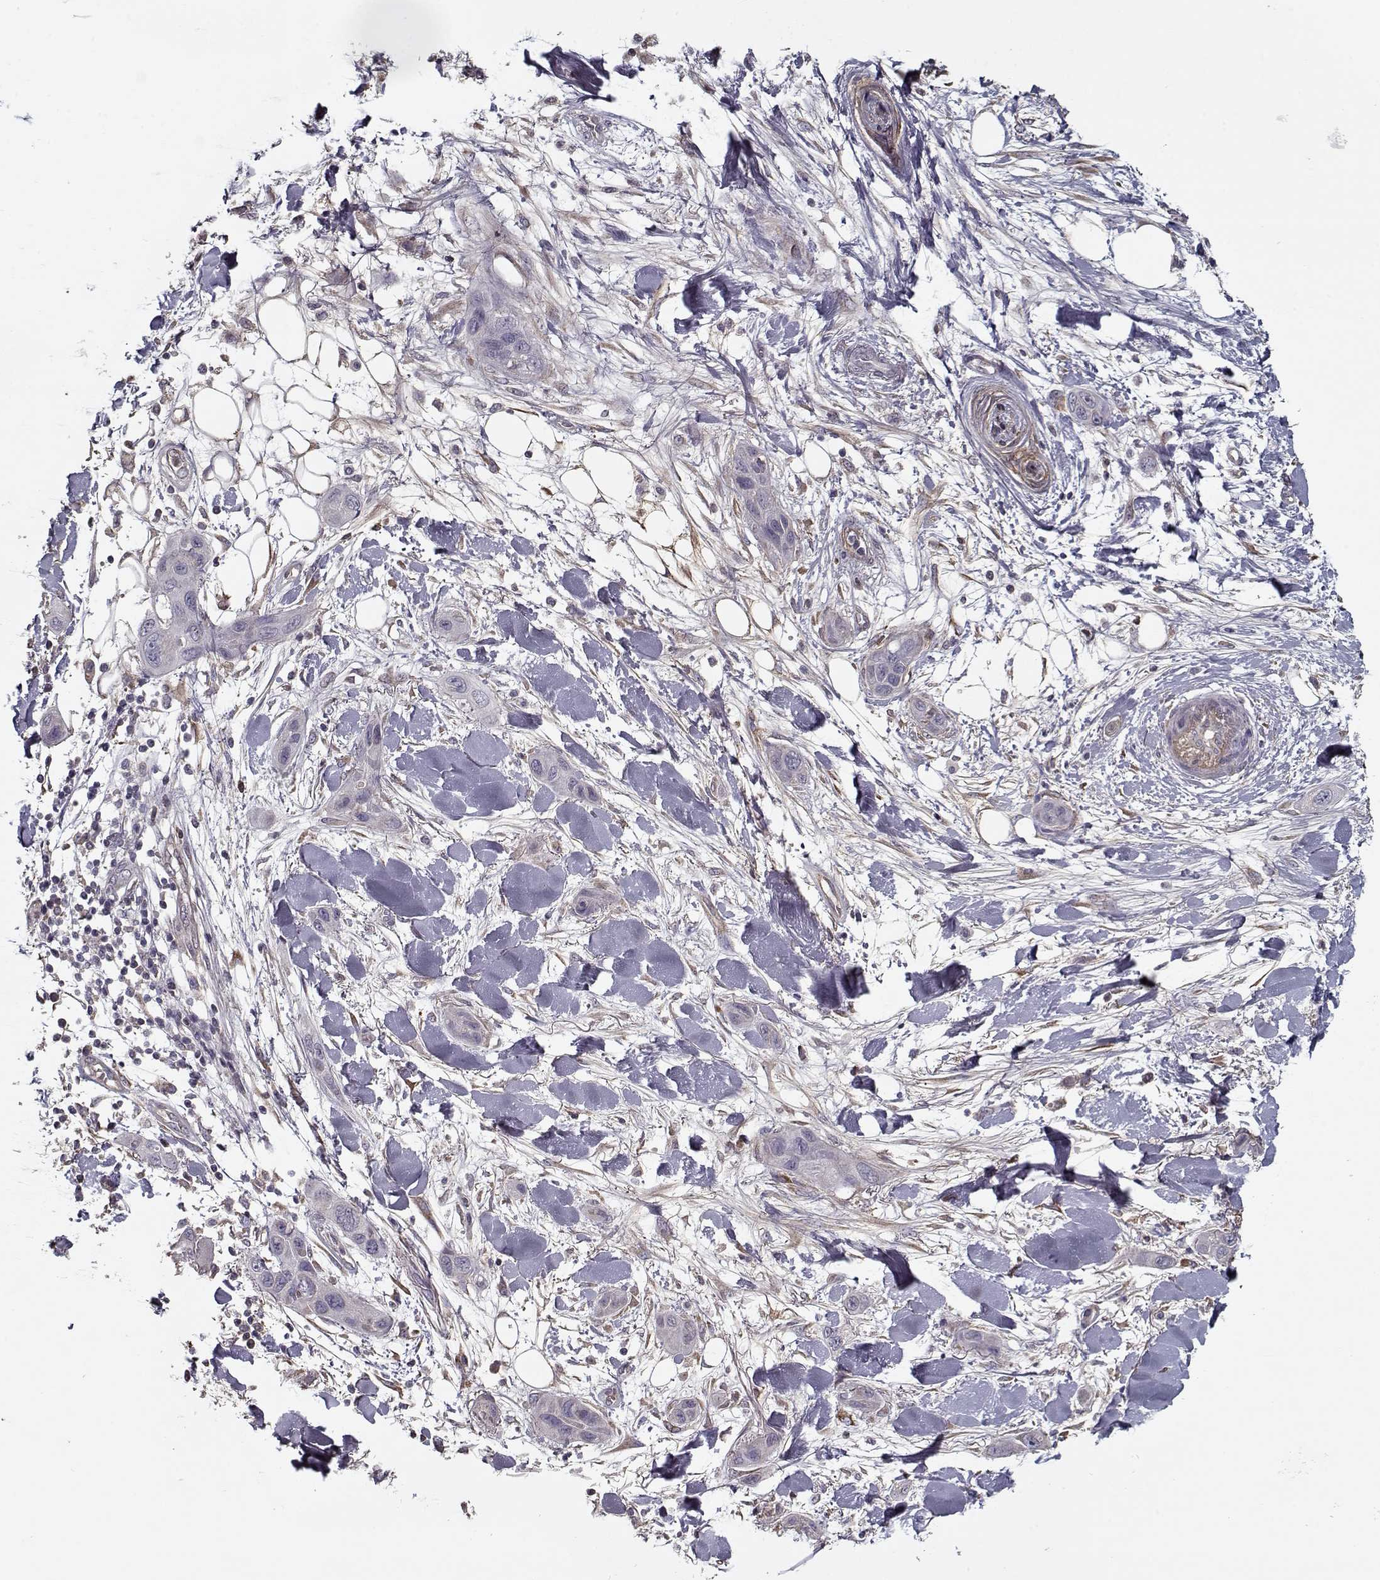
{"staining": {"intensity": "negative", "quantity": "none", "location": "none"}, "tissue": "skin cancer", "cell_type": "Tumor cells", "image_type": "cancer", "snomed": [{"axis": "morphology", "description": "Squamous cell carcinoma, NOS"}, {"axis": "topography", "description": "Skin"}], "caption": "An IHC micrograph of skin cancer is shown. There is no staining in tumor cells of skin cancer. (Stains: DAB immunohistochemistry (IHC) with hematoxylin counter stain, Microscopy: brightfield microscopy at high magnification).", "gene": "LAMA2", "patient": {"sex": "male", "age": 79}}